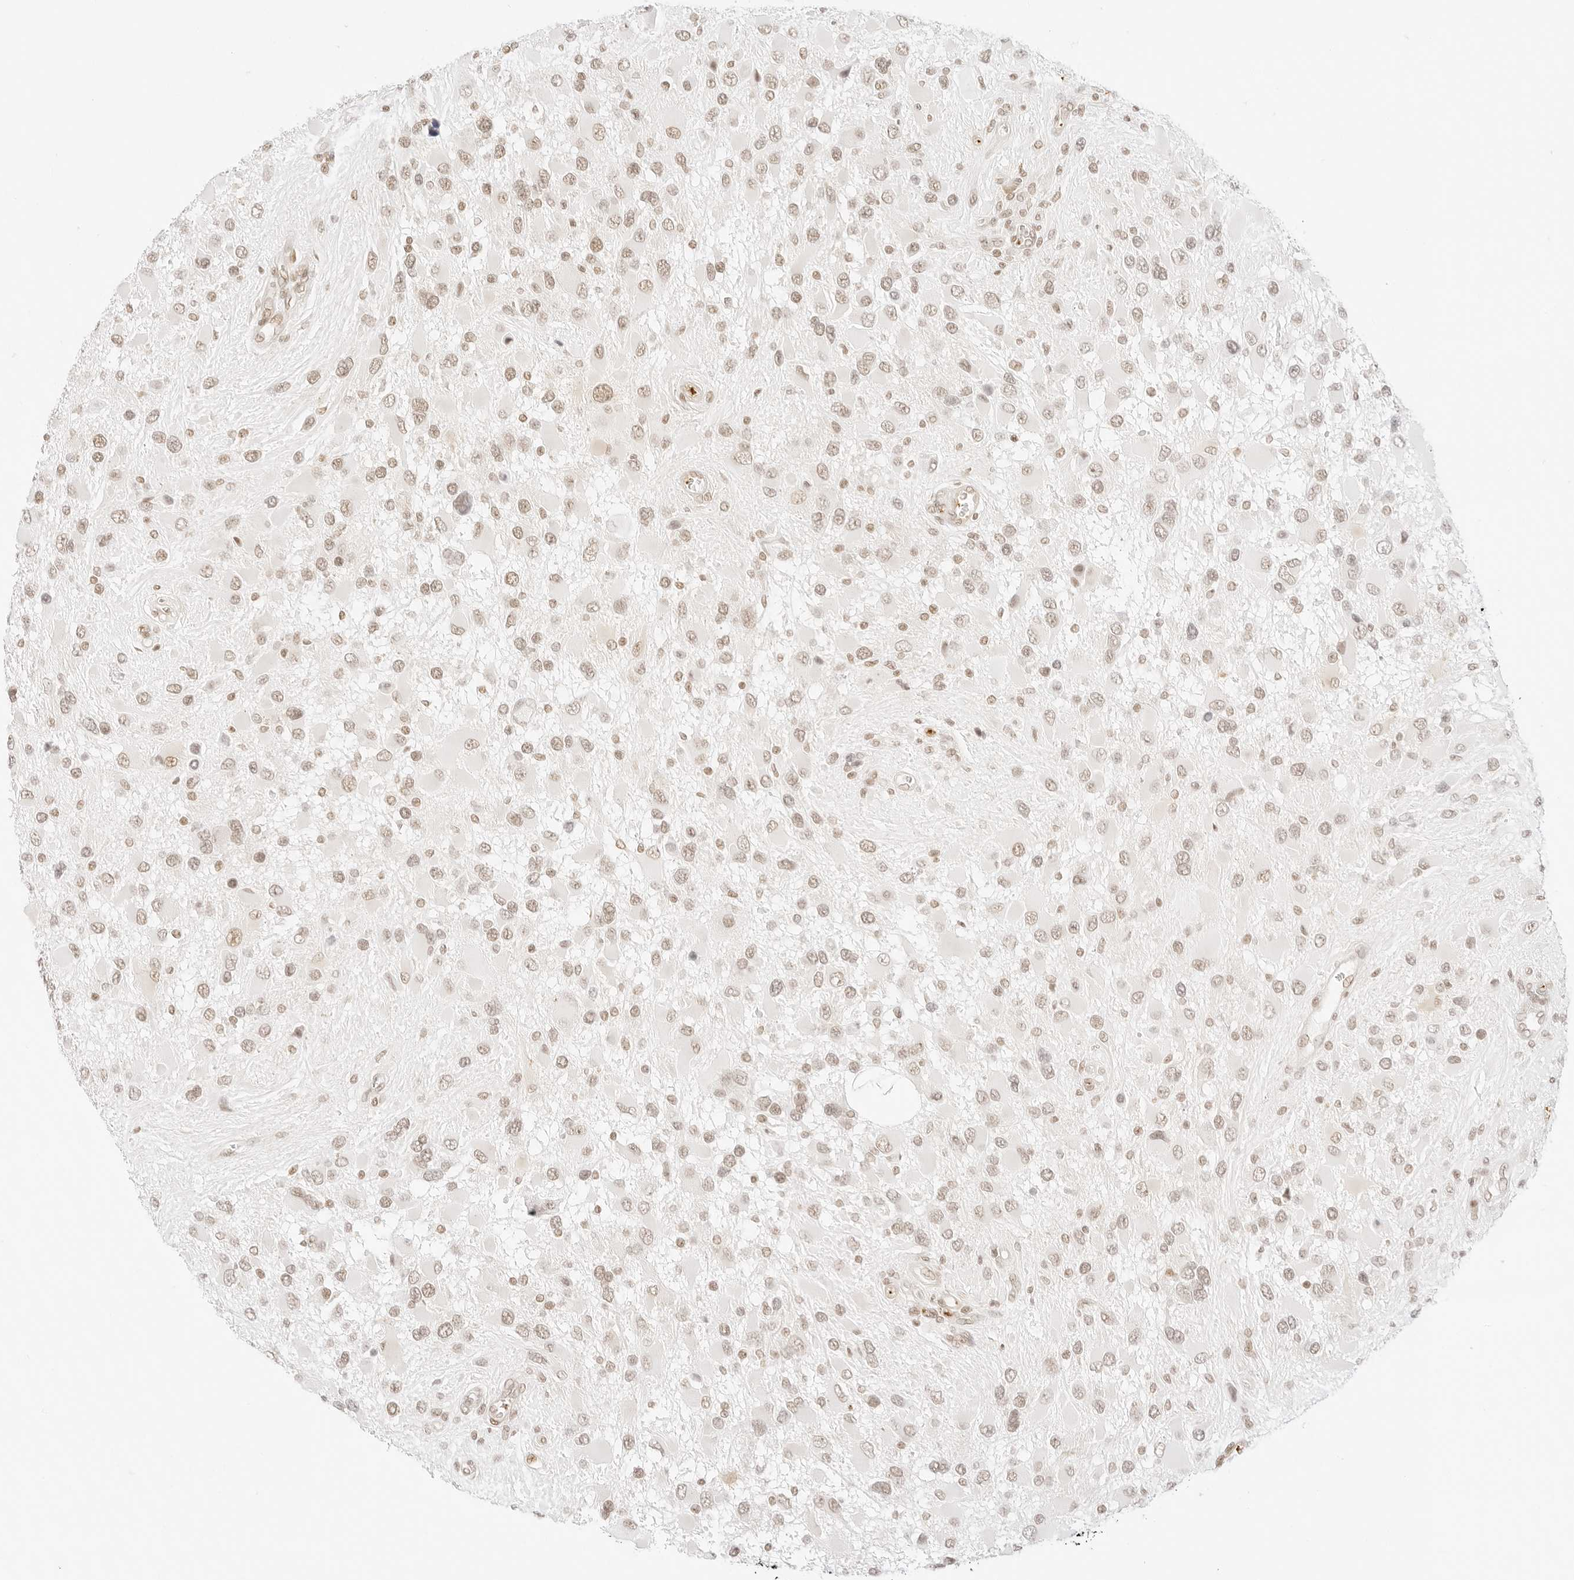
{"staining": {"intensity": "weak", "quantity": "25%-75%", "location": "nuclear"}, "tissue": "glioma", "cell_type": "Tumor cells", "image_type": "cancer", "snomed": [{"axis": "morphology", "description": "Glioma, malignant, High grade"}, {"axis": "topography", "description": "Brain"}], "caption": "DAB immunohistochemical staining of glioma exhibits weak nuclear protein expression in about 25%-75% of tumor cells.", "gene": "GNAS", "patient": {"sex": "male", "age": 53}}